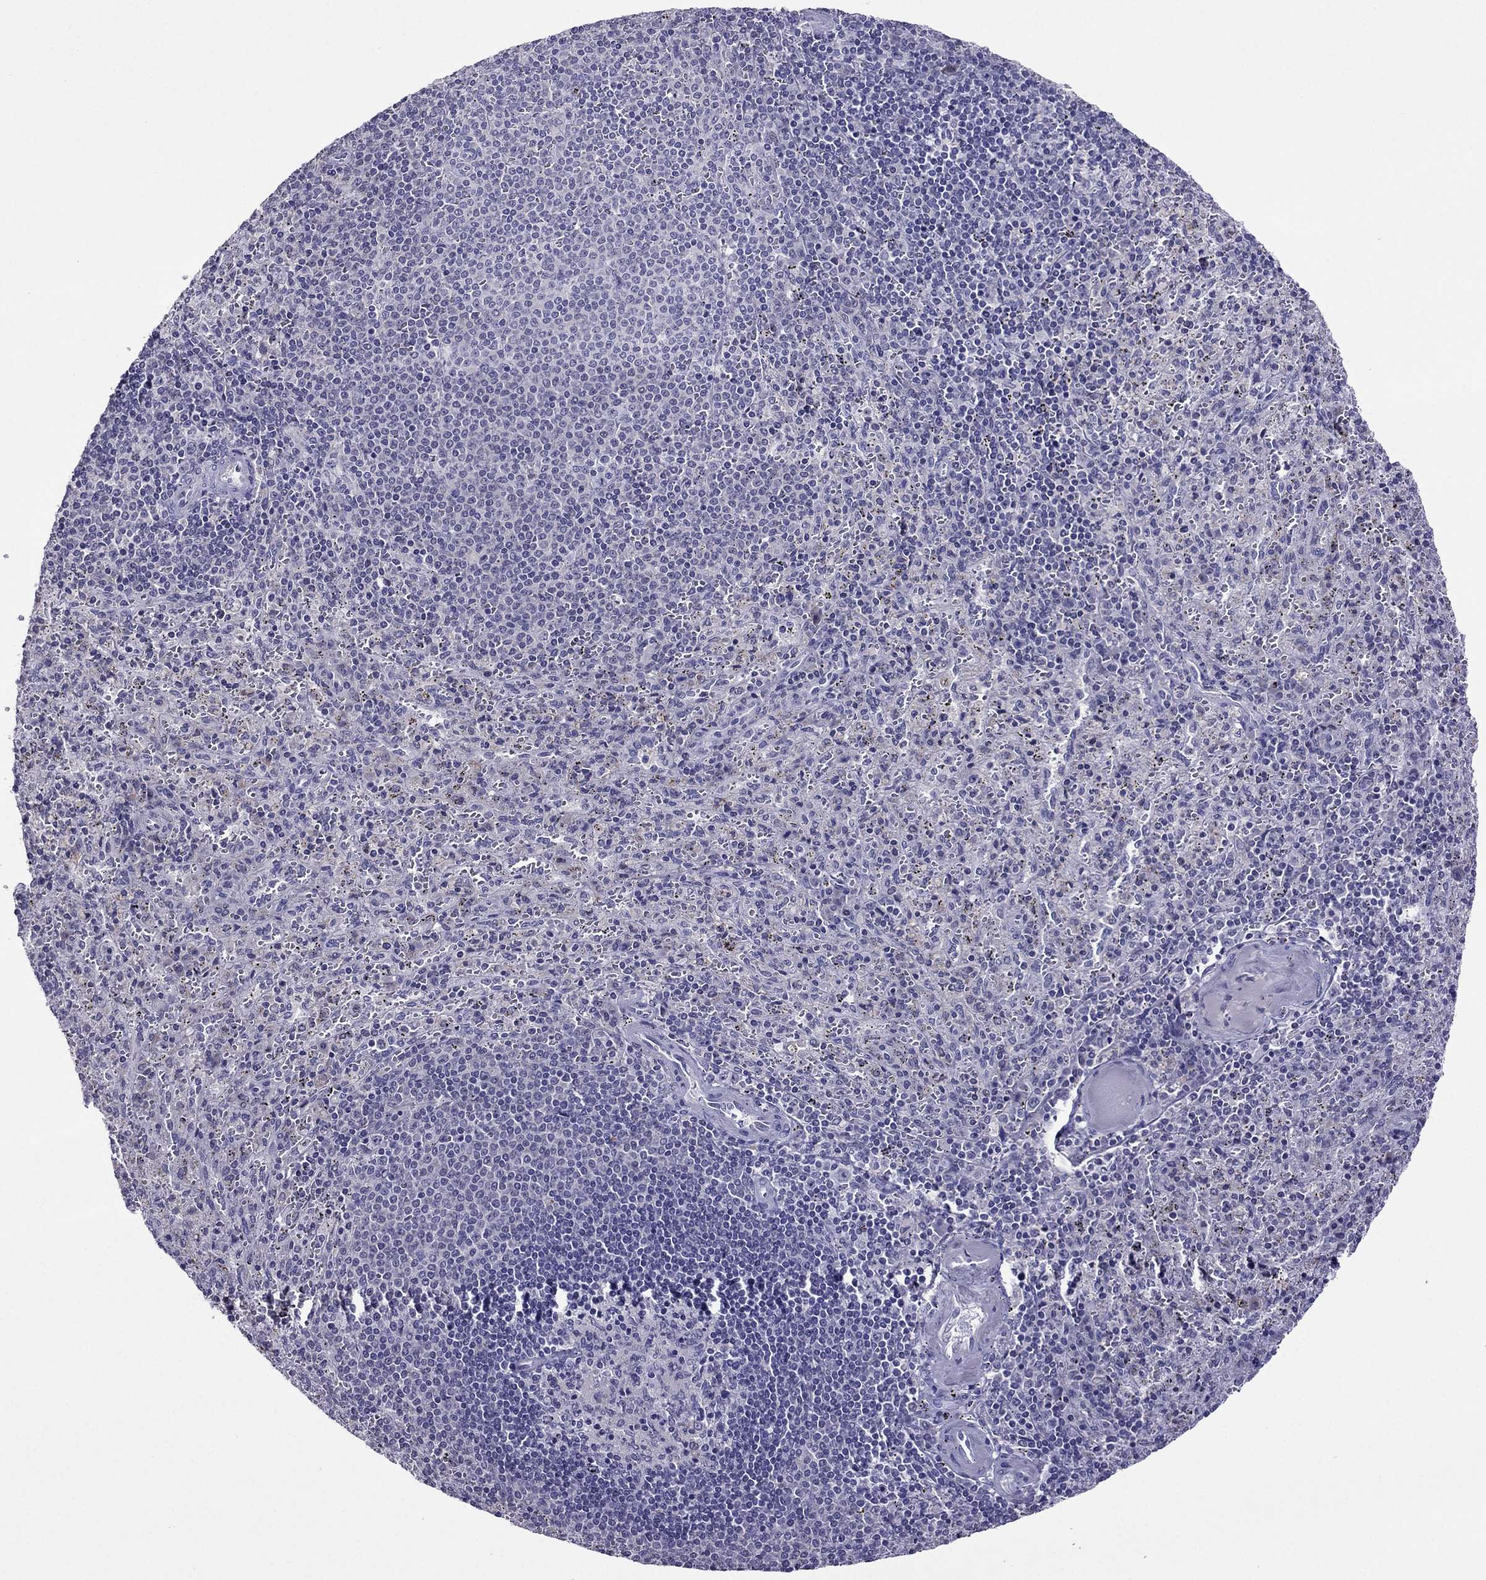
{"staining": {"intensity": "negative", "quantity": "none", "location": "none"}, "tissue": "spleen", "cell_type": "Cells in red pulp", "image_type": "normal", "snomed": [{"axis": "morphology", "description": "Normal tissue, NOS"}, {"axis": "topography", "description": "Spleen"}], "caption": "Cells in red pulp show no significant protein staining in unremarkable spleen. Brightfield microscopy of IHC stained with DAB (3,3'-diaminobenzidine) (brown) and hematoxylin (blue), captured at high magnification.", "gene": "SPTBN4", "patient": {"sex": "male", "age": 57}}